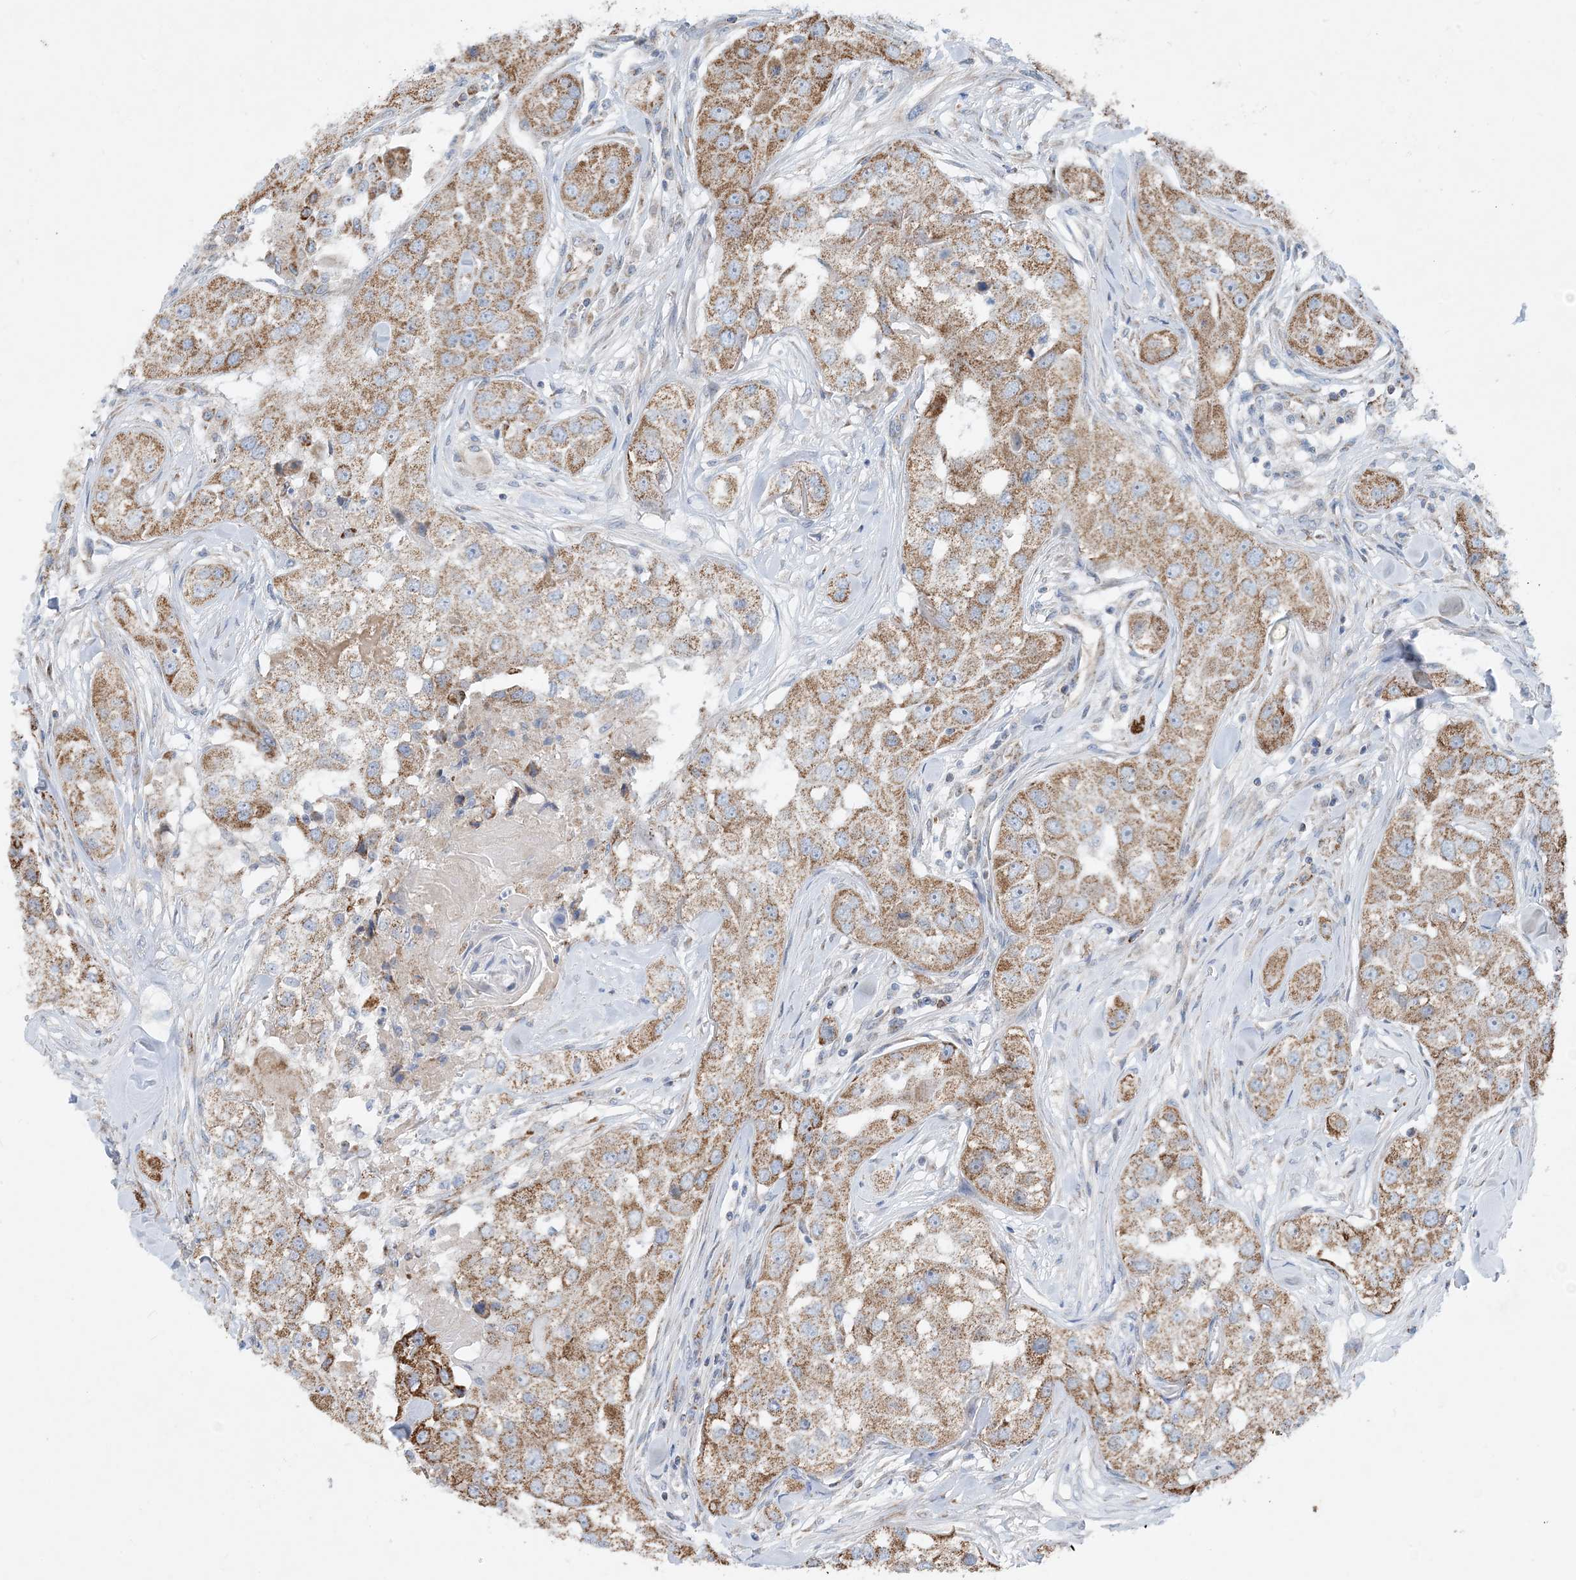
{"staining": {"intensity": "moderate", "quantity": "25%-75%", "location": "cytoplasmic/membranous"}, "tissue": "head and neck cancer", "cell_type": "Tumor cells", "image_type": "cancer", "snomed": [{"axis": "morphology", "description": "Normal tissue, NOS"}, {"axis": "morphology", "description": "Squamous cell carcinoma, NOS"}, {"axis": "topography", "description": "Skeletal muscle"}, {"axis": "topography", "description": "Head-Neck"}], "caption": "Immunohistochemistry (DAB (3,3'-diaminobenzidine)) staining of human squamous cell carcinoma (head and neck) demonstrates moderate cytoplasmic/membranous protein expression in about 25%-75% of tumor cells.", "gene": "PCDHGA1", "patient": {"sex": "male", "age": 51}}